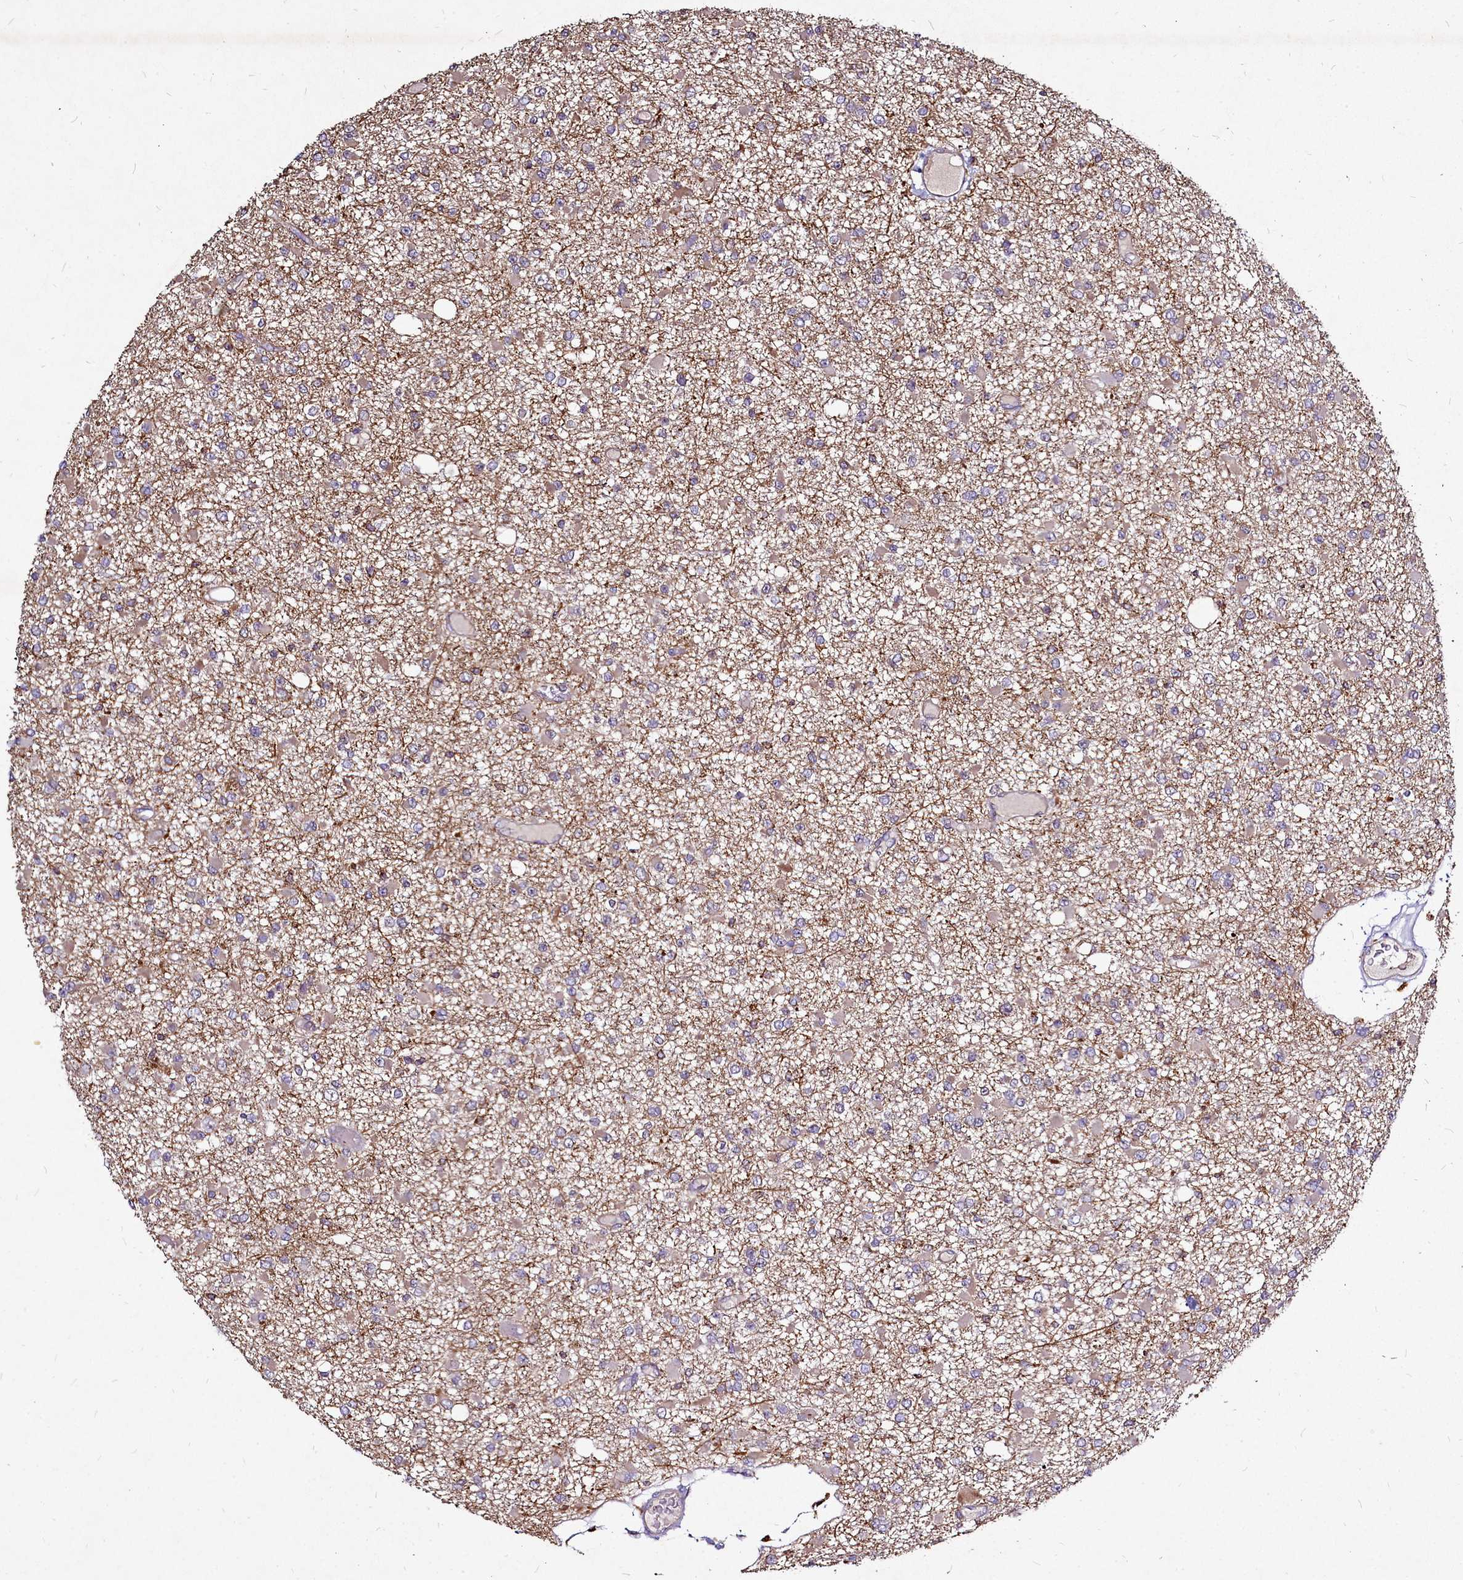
{"staining": {"intensity": "weak", "quantity": "<25%", "location": "cytoplasmic/membranous"}, "tissue": "glioma", "cell_type": "Tumor cells", "image_type": "cancer", "snomed": [{"axis": "morphology", "description": "Glioma, malignant, Low grade"}, {"axis": "topography", "description": "Brain"}], "caption": "This micrograph is of glioma stained with immunohistochemistry to label a protein in brown with the nuclei are counter-stained blue. There is no expression in tumor cells.", "gene": "NCKAP1L", "patient": {"sex": "female", "age": 22}}